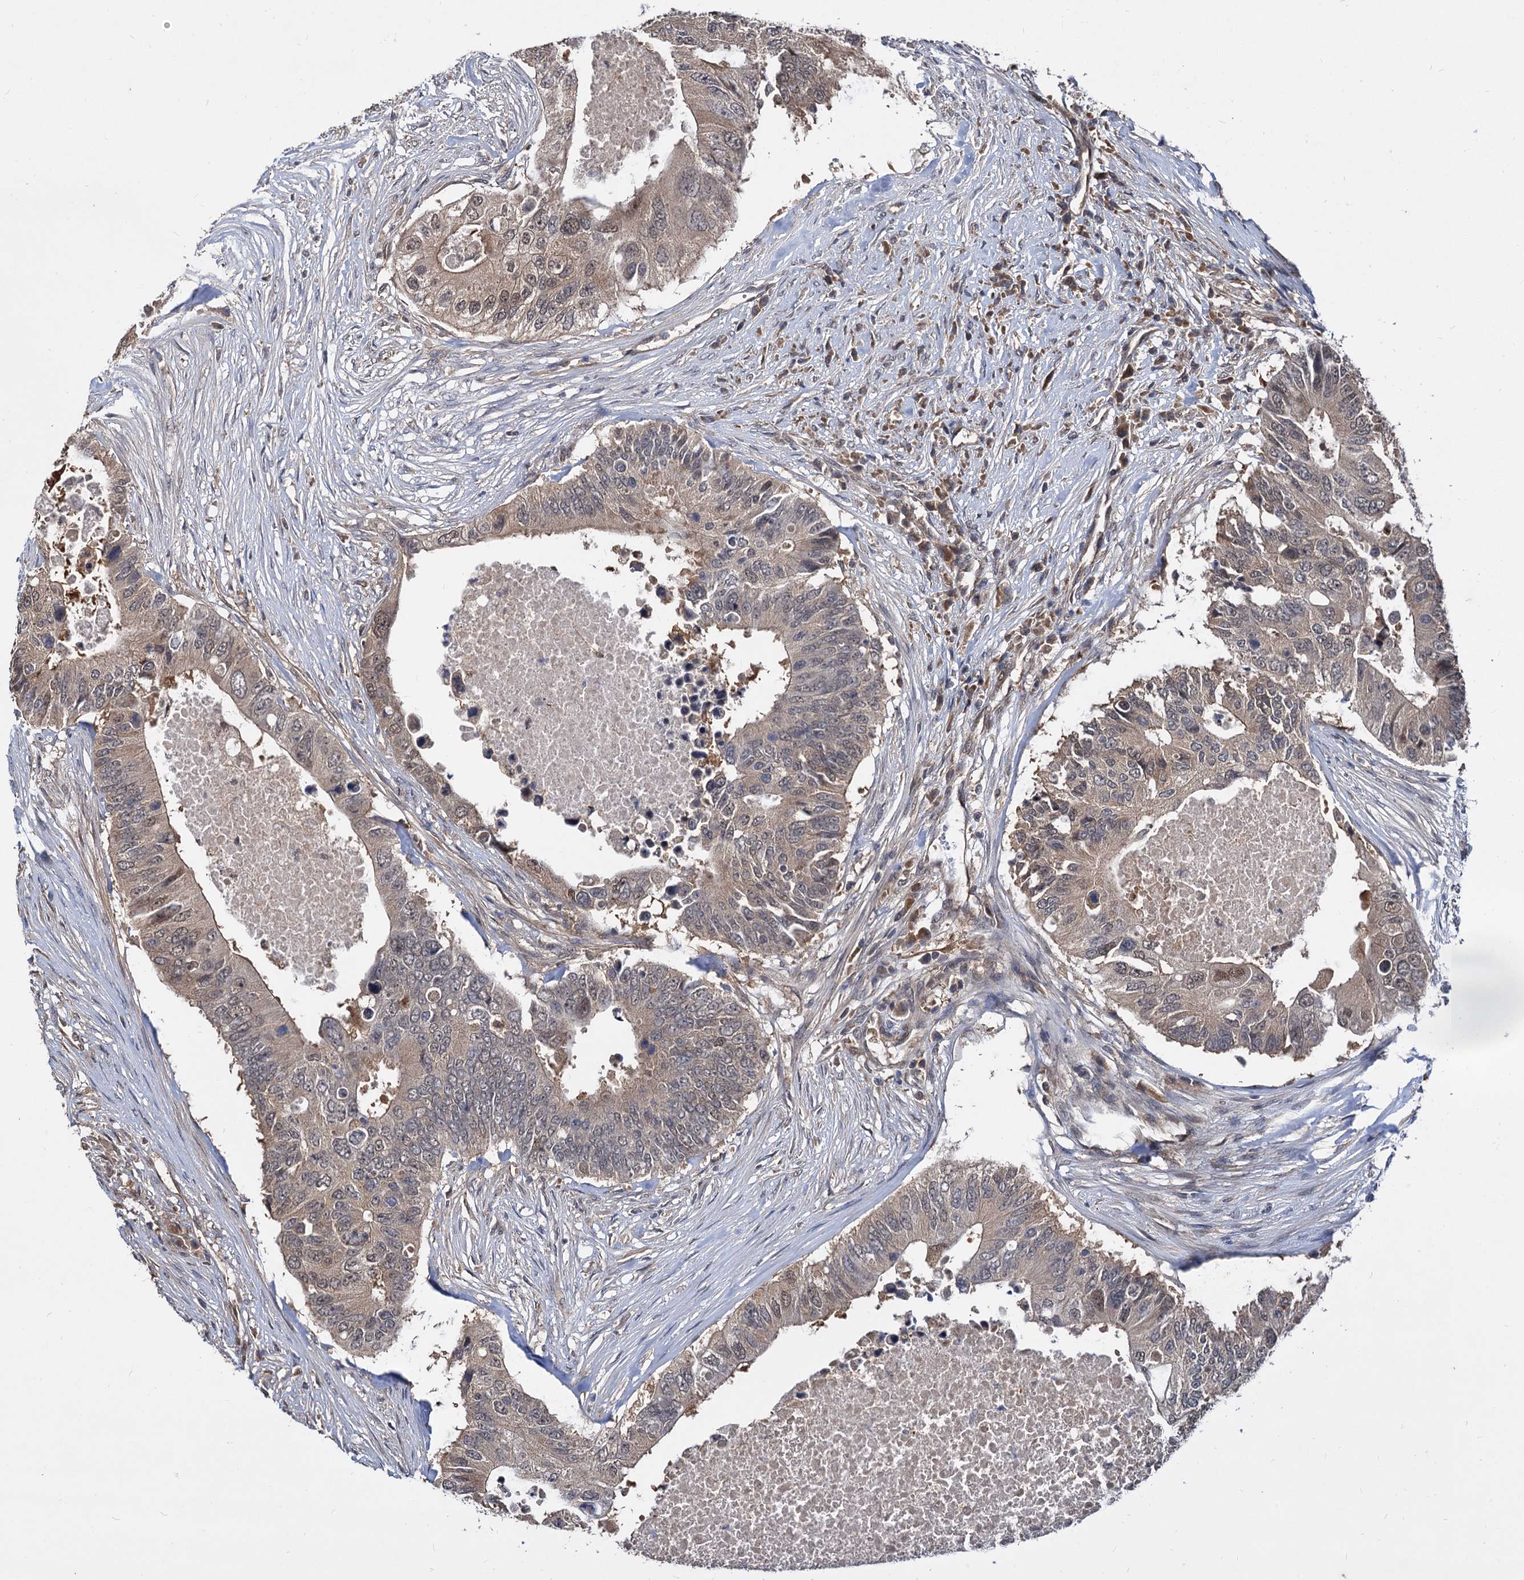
{"staining": {"intensity": "weak", "quantity": ">75%", "location": "cytoplasmic/membranous,nuclear"}, "tissue": "colorectal cancer", "cell_type": "Tumor cells", "image_type": "cancer", "snomed": [{"axis": "morphology", "description": "Adenocarcinoma, NOS"}, {"axis": "topography", "description": "Colon"}], "caption": "Immunohistochemical staining of human colorectal cancer reveals low levels of weak cytoplasmic/membranous and nuclear positivity in about >75% of tumor cells. (Stains: DAB (3,3'-diaminobenzidine) in brown, nuclei in blue, Microscopy: brightfield microscopy at high magnification).", "gene": "PSMD4", "patient": {"sex": "male", "age": 71}}